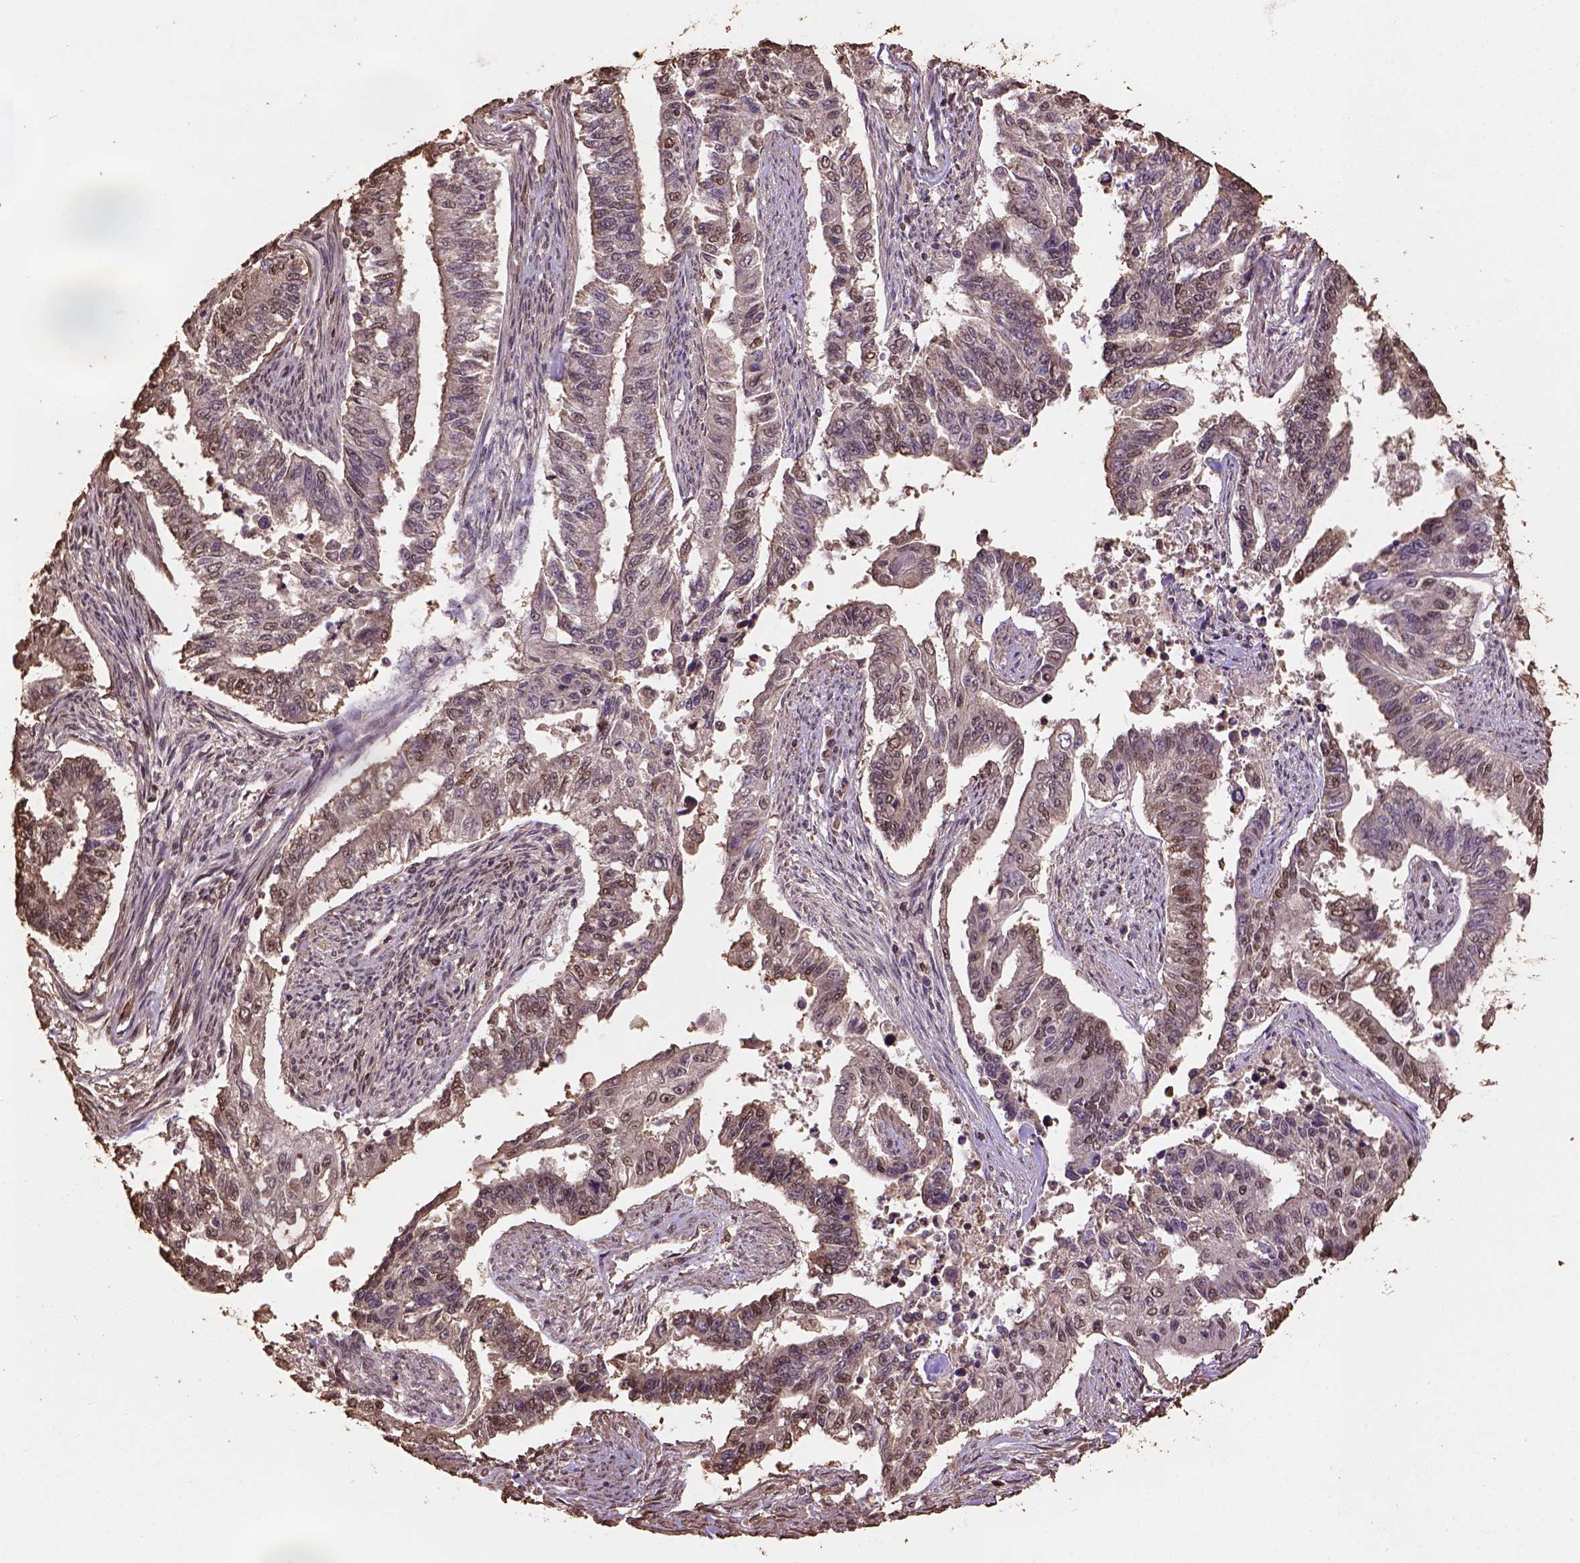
{"staining": {"intensity": "moderate", "quantity": ">75%", "location": "nuclear"}, "tissue": "endometrial cancer", "cell_type": "Tumor cells", "image_type": "cancer", "snomed": [{"axis": "morphology", "description": "Adenocarcinoma, NOS"}, {"axis": "topography", "description": "Uterus"}], "caption": "This micrograph shows endometrial adenocarcinoma stained with immunohistochemistry (IHC) to label a protein in brown. The nuclear of tumor cells show moderate positivity for the protein. Nuclei are counter-stained blue.", "gene": "CSTF2T", "patient": {"sex": "female", "age": 59}}